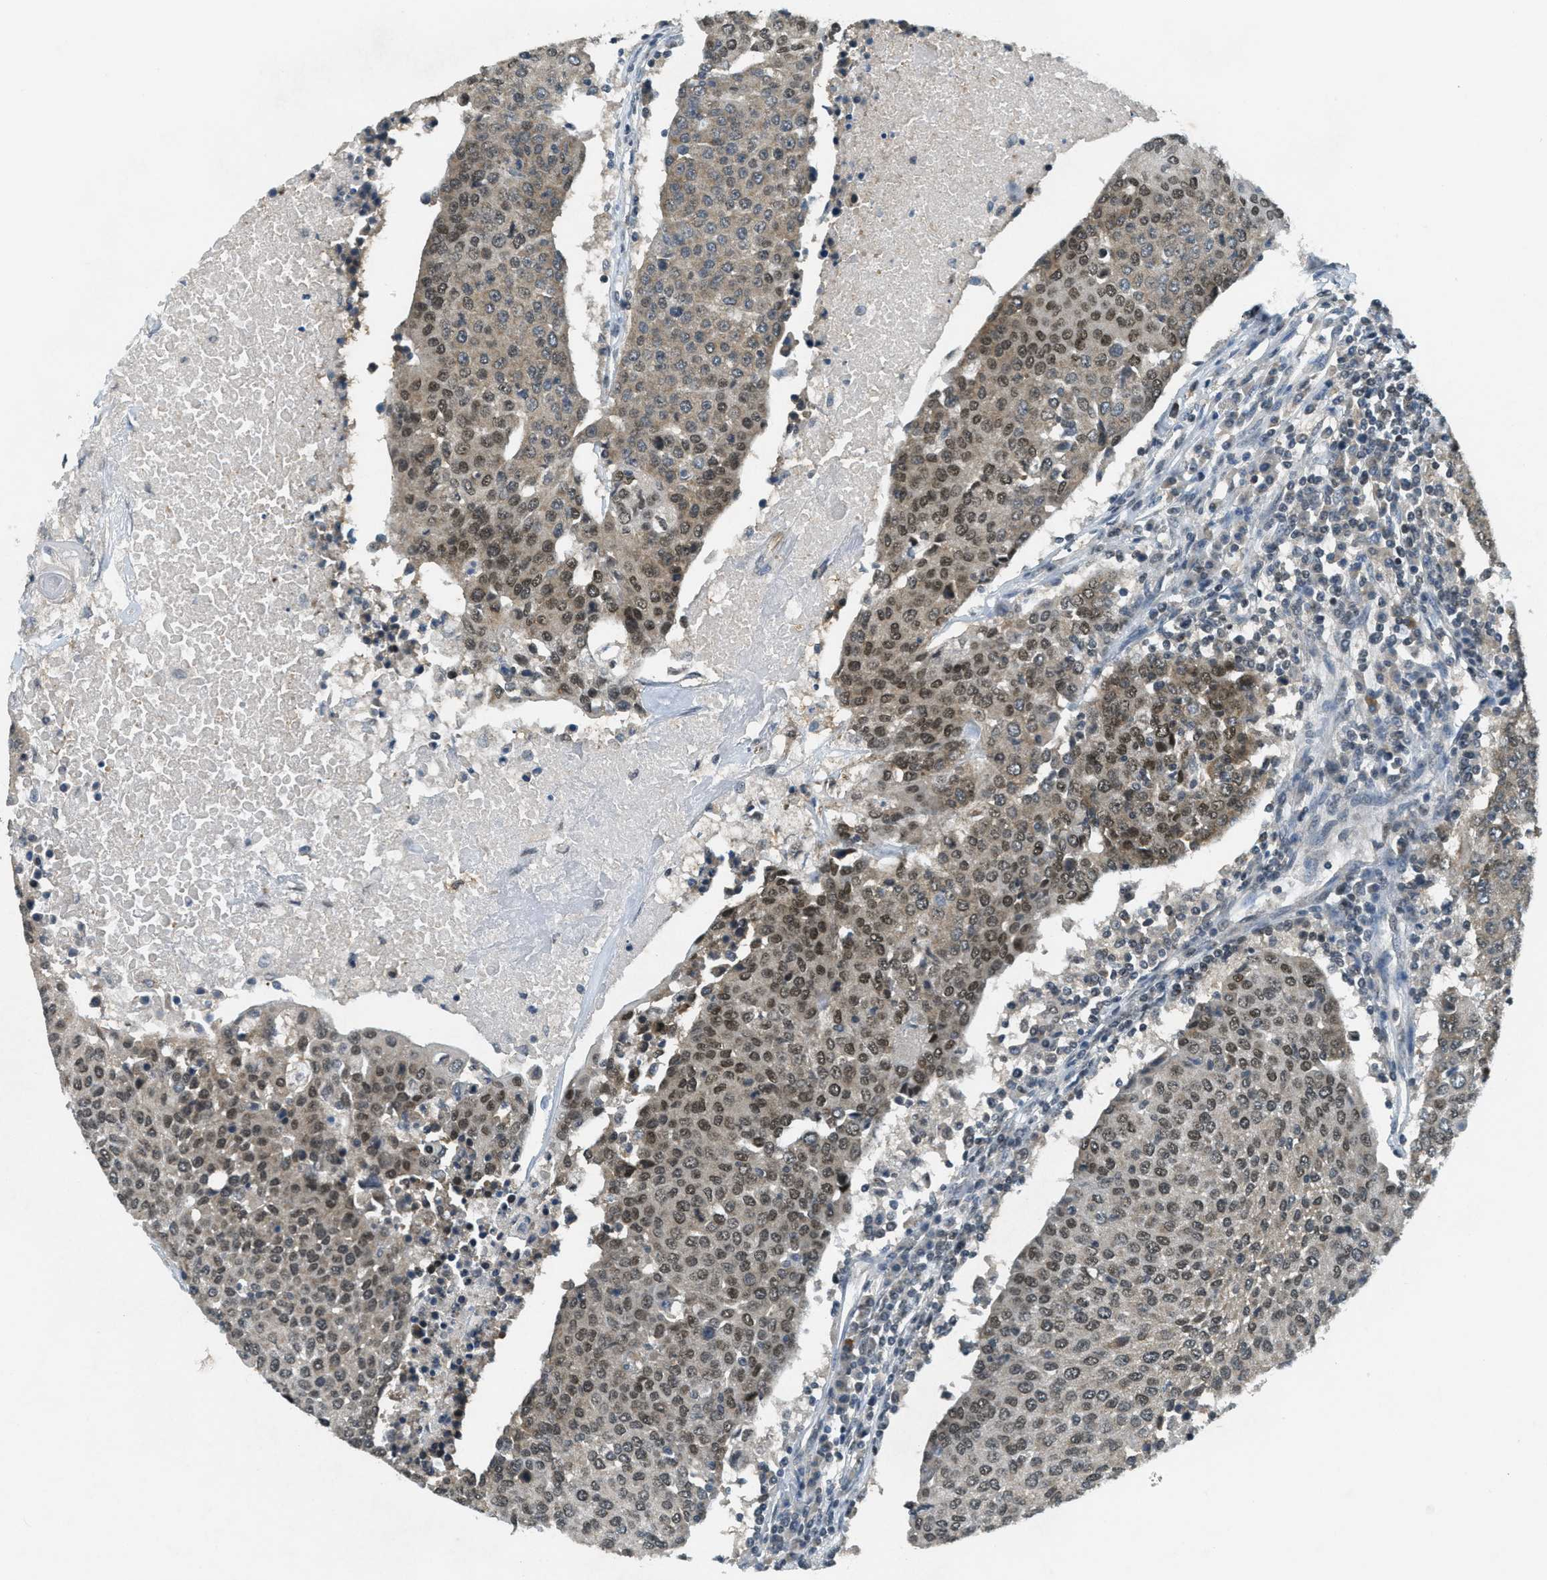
{"staining": {"intensity": "moderate", "quantity": ">75%", "location": "nuclear"}, "tissue": "urothelial cancer", "cell_type": "Tumor cells", "image_type": "cancer", "snomed": [{"axis": "morphology", "description": "Urothelial carcinoma, High grade"}, {"axis": "topography", "description": "Urinary bladder"}], "caption": "High-grade urothelial carcinoma stained for a protein (brown) reveals moderate nuclear positive expression in approximately >75% of tumor cells.", "gene": "TCF20", "patient": {"sex": "female", "age": 85}}